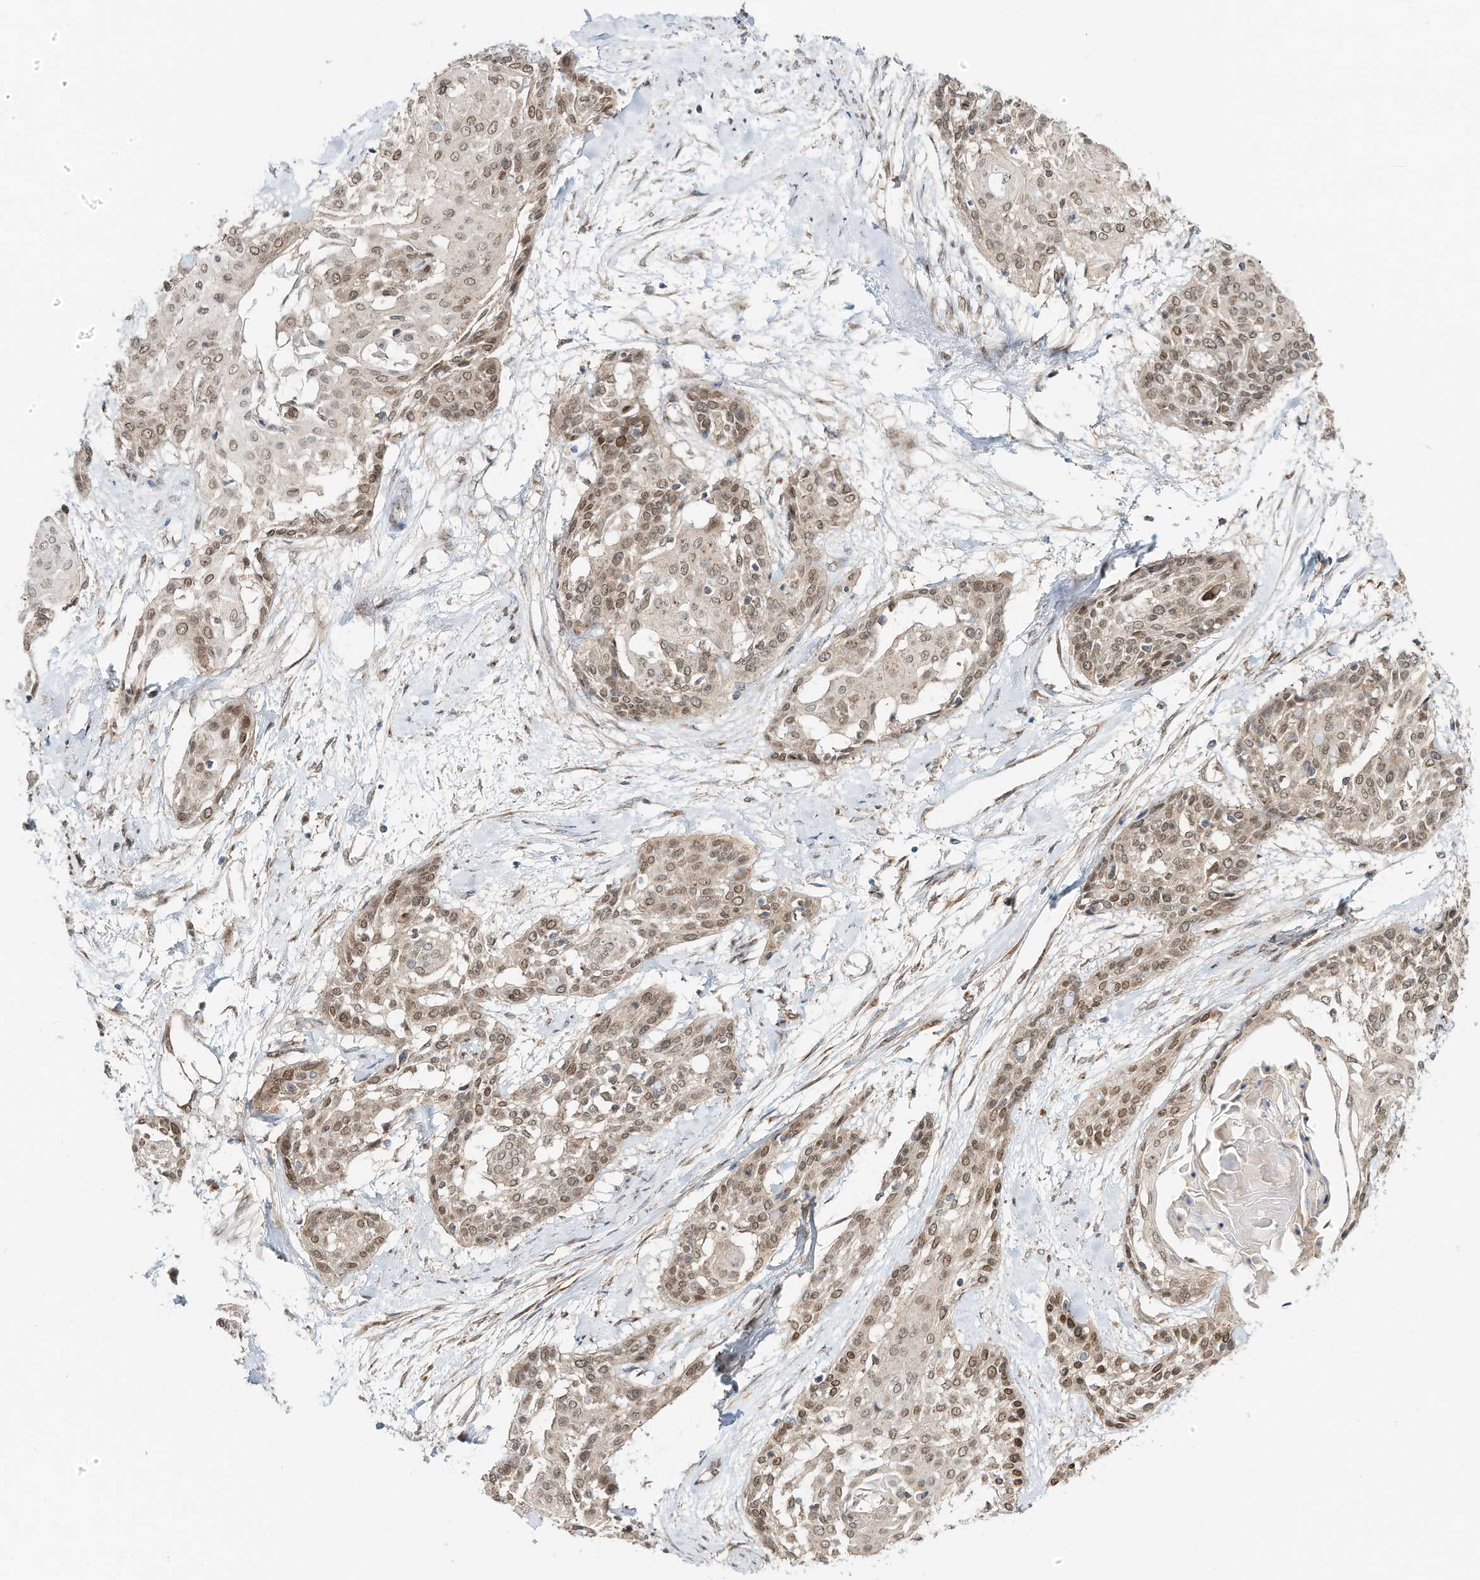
{"staining": {"intensity": "moderate", "quantity": ">75%", "location": "nuclear"}, "tissue": "cervical cancer", "cell_type": "Tumor cells", "image_type": "cancer", "snomed": [{"axis": "morphology", "description": "Squamous cell carcinoma, NOS"}, {"axis": "topography", "description": "Cervix"}], "caption": "Squamous cell carcinoma (cervical) stained for a protein (brown) reveals moderate nuclear positive positivity in approximately >75% of tumor cells.", "gene": "CUX1", "patient": {"sex": "female", "age": 57}}